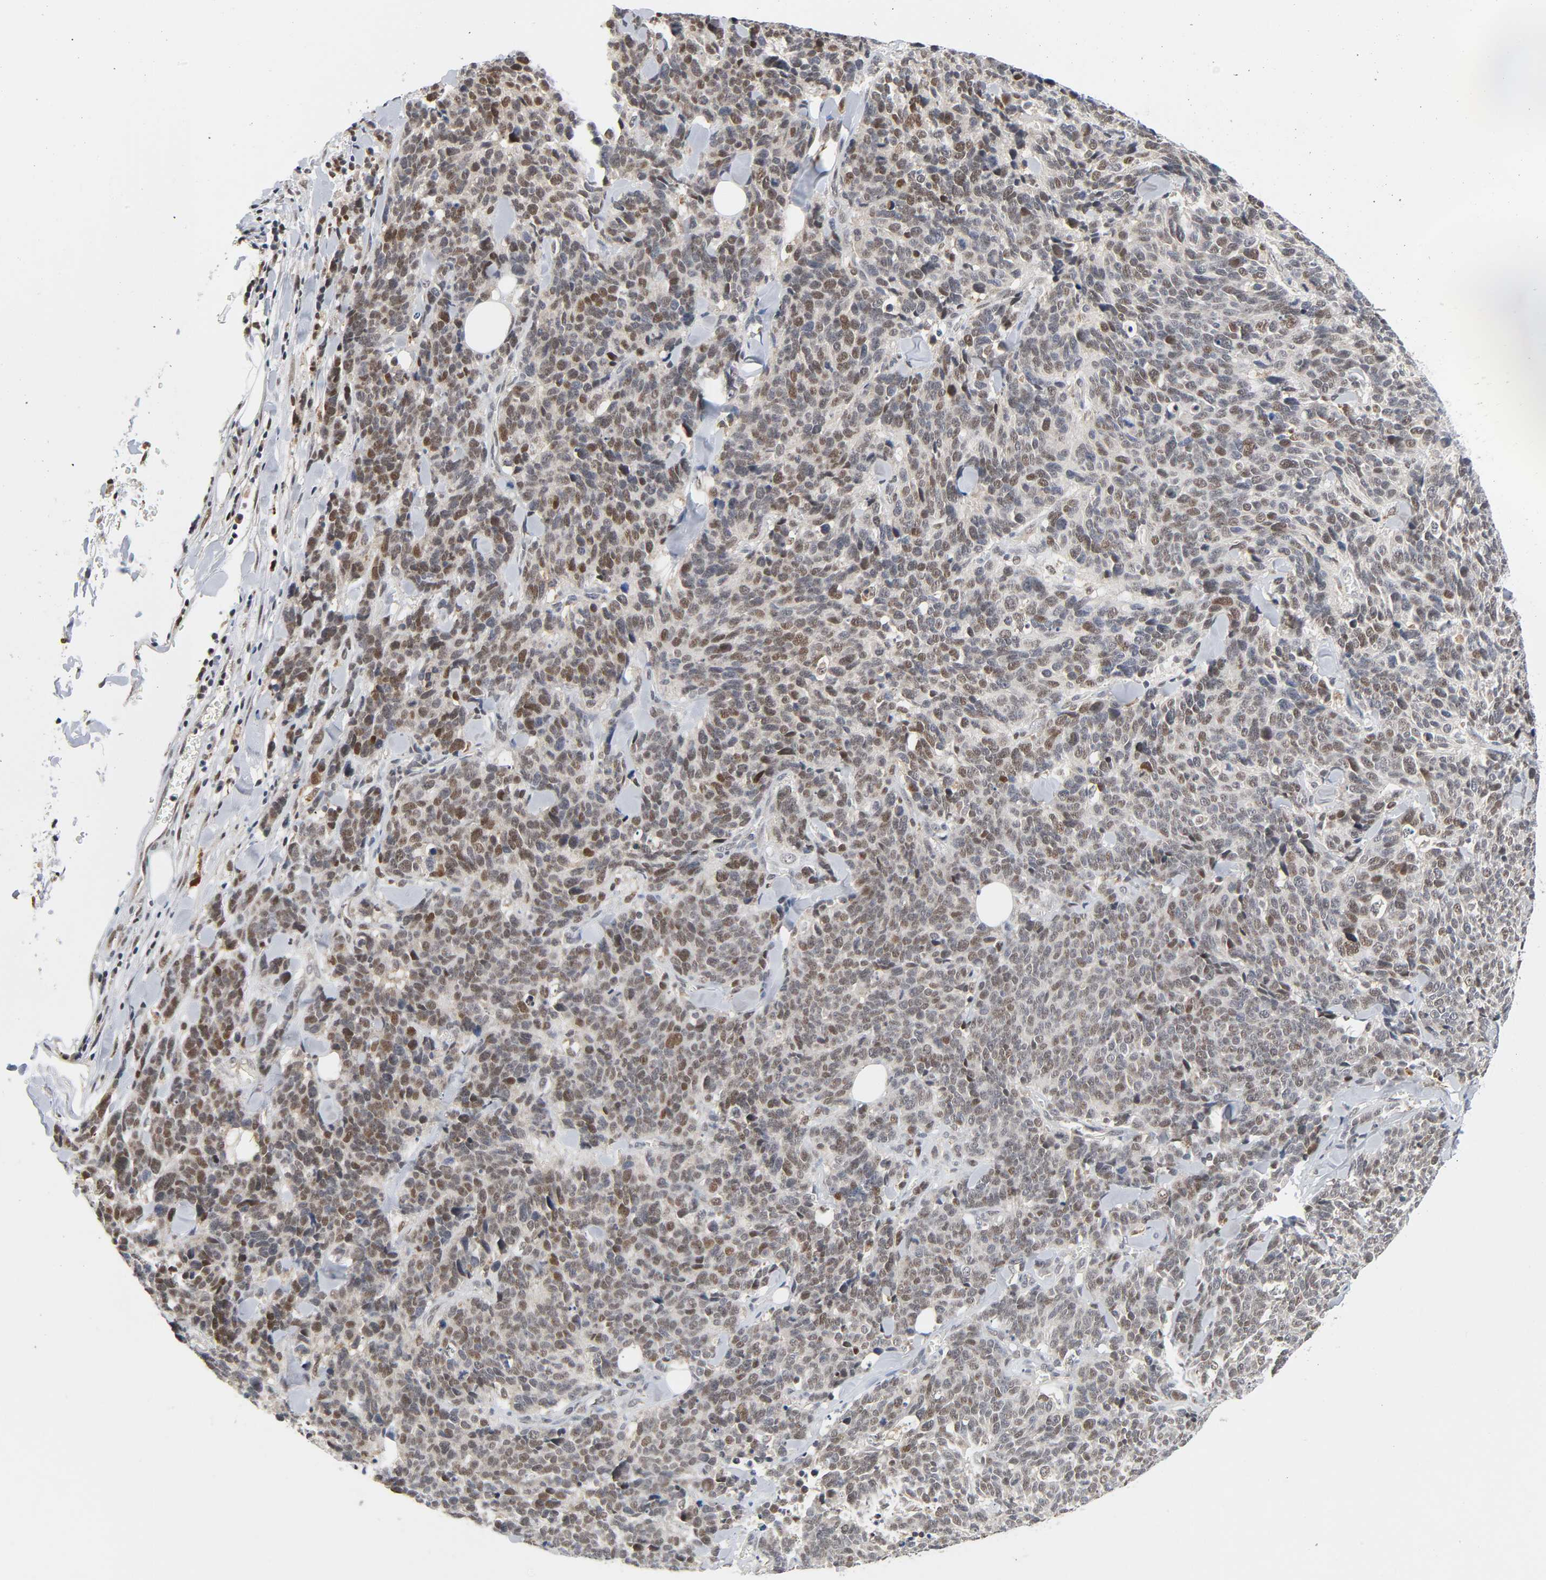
{"staining": {"intensity": "moderate", "quantity": ">75%", "location": "nuclear"}, "tissue": "lung cancer", "cell_type": "Tumor cells", "image_type": "cancer", "snomed": [{"axis": "morphology", "description": "Neoplasm, malignant, NOS"}, {"axis": "topography", "description": "Lung"}], "caption": "Malignant neoplasm (lung) stained for a protein displays moderate nuclear positivity in tumor cells.", "gene": "KAT2B", "patient": {"sex": "female", "age": 58}}